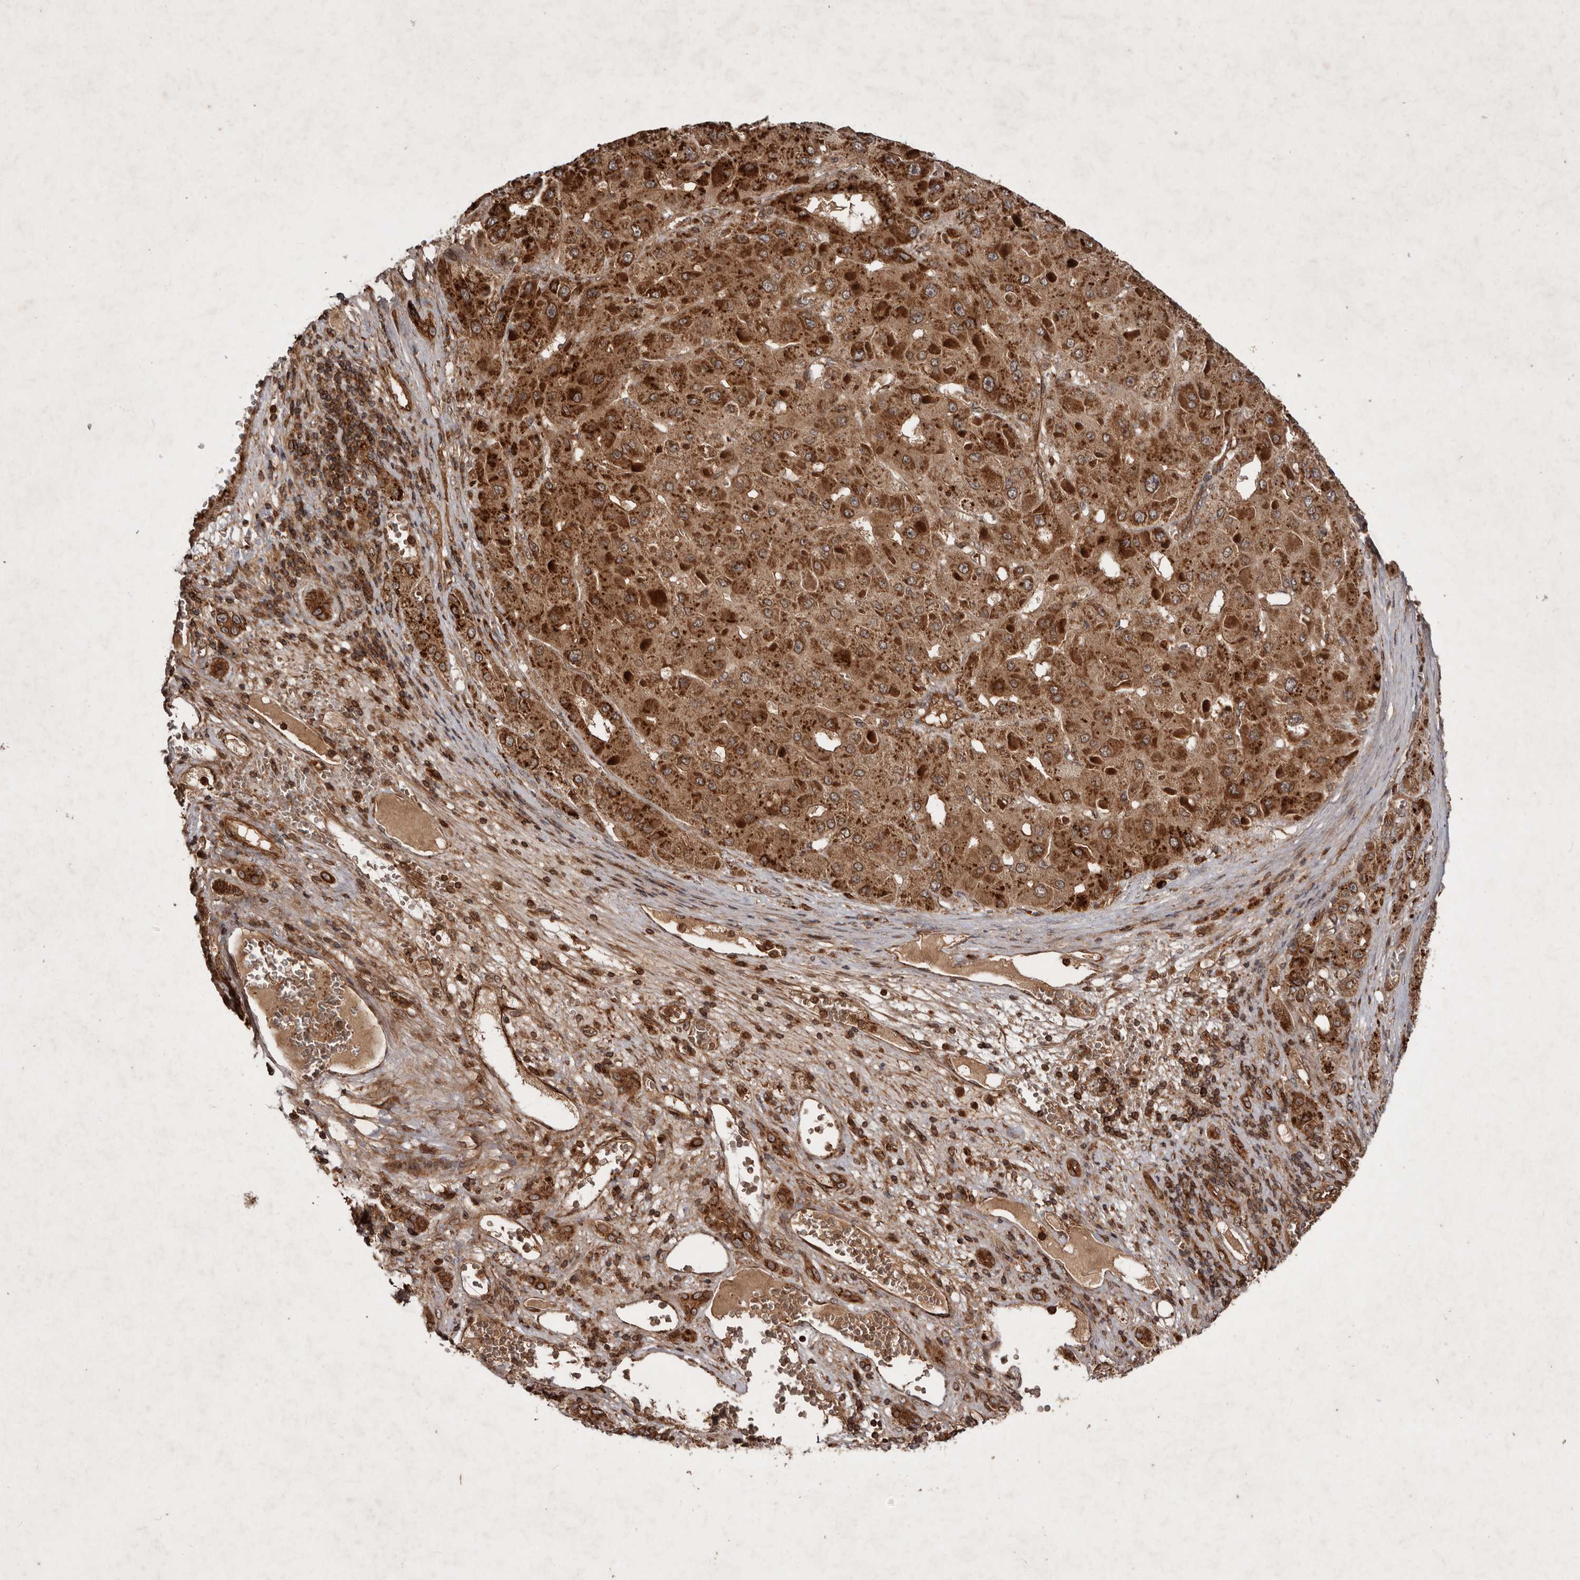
{"staining": {"intensity": "strong", "quantity": ">75%", "location": "cytoplasmic/membranous"}, "tissue": "liver cancer", "cell_type": "Tumor cells", "image_type": "cancer", "snomed": [{"axis": "morphology", "description": "Carcinoma, Hepatocellular, NOS"}, {"axis": "topography", "description": "Liver"}], "caption": "The immunohistochemical stain labels strong cytoplasmic/membranous staining in tumor cells of liver cancer (hepatocellular carcinoma) tissue. Nuclei are stained in blue.", "gene": "STK36", "patient": {"sex": "female", "age": 73}}